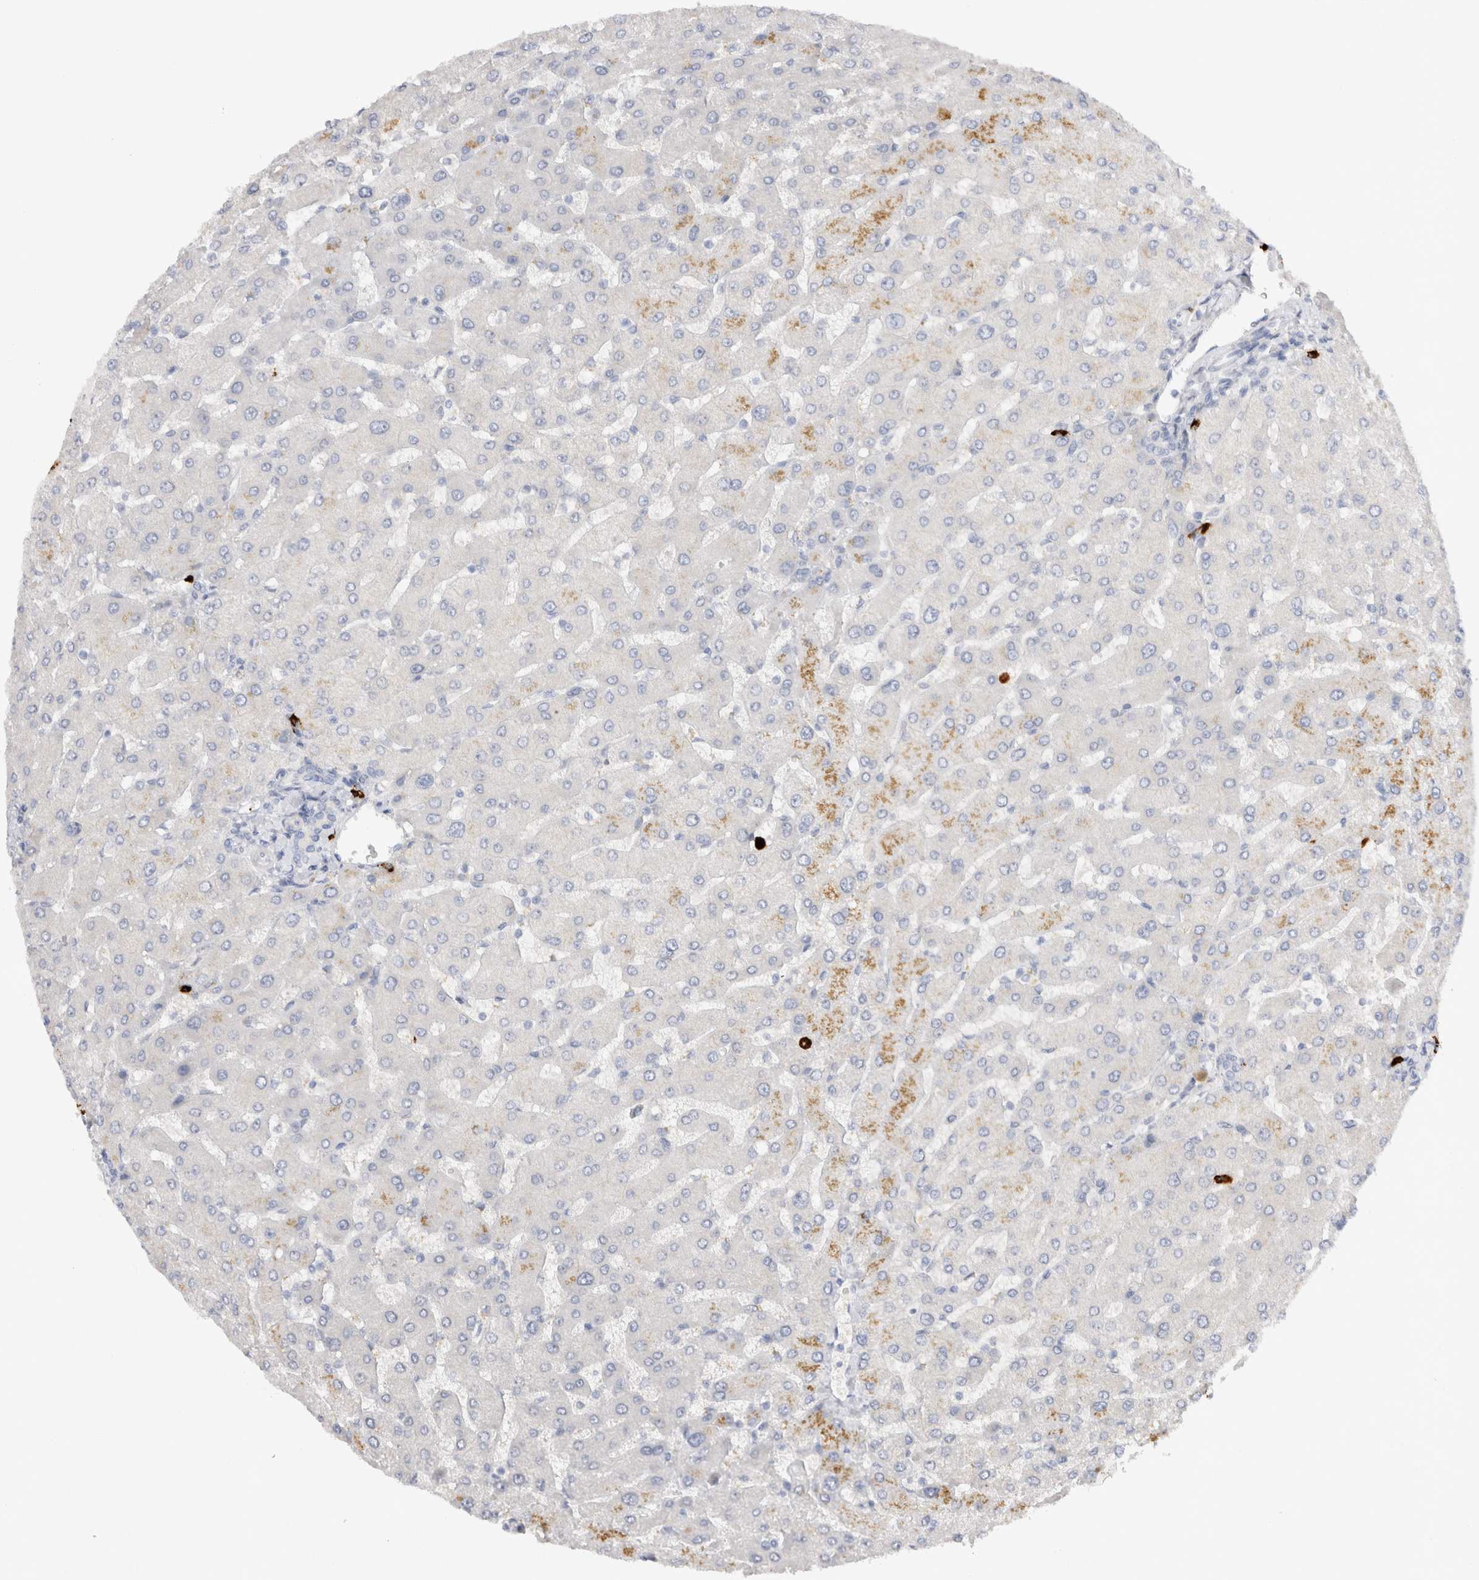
{"staining": {"intensity": "negative", "quantity": "none", "location": "none"}, "tissue": "liver", "cell_type": "Cholangiocytes", "image_type": "normal", "snomed": [{"axis": "morphology", "description": "Normal tissue, NOS"}, {"axis": "topography", "description": "Liver"}], "caption": "Cholangiocytes show no significant protein expression in unremarkable liver. The staining is performed using DAB brown chromogen with nuclei counter-stained in using hematoxylin.", "gene": "SPINK2", "patient": {"sex": "male", "age": 55}}